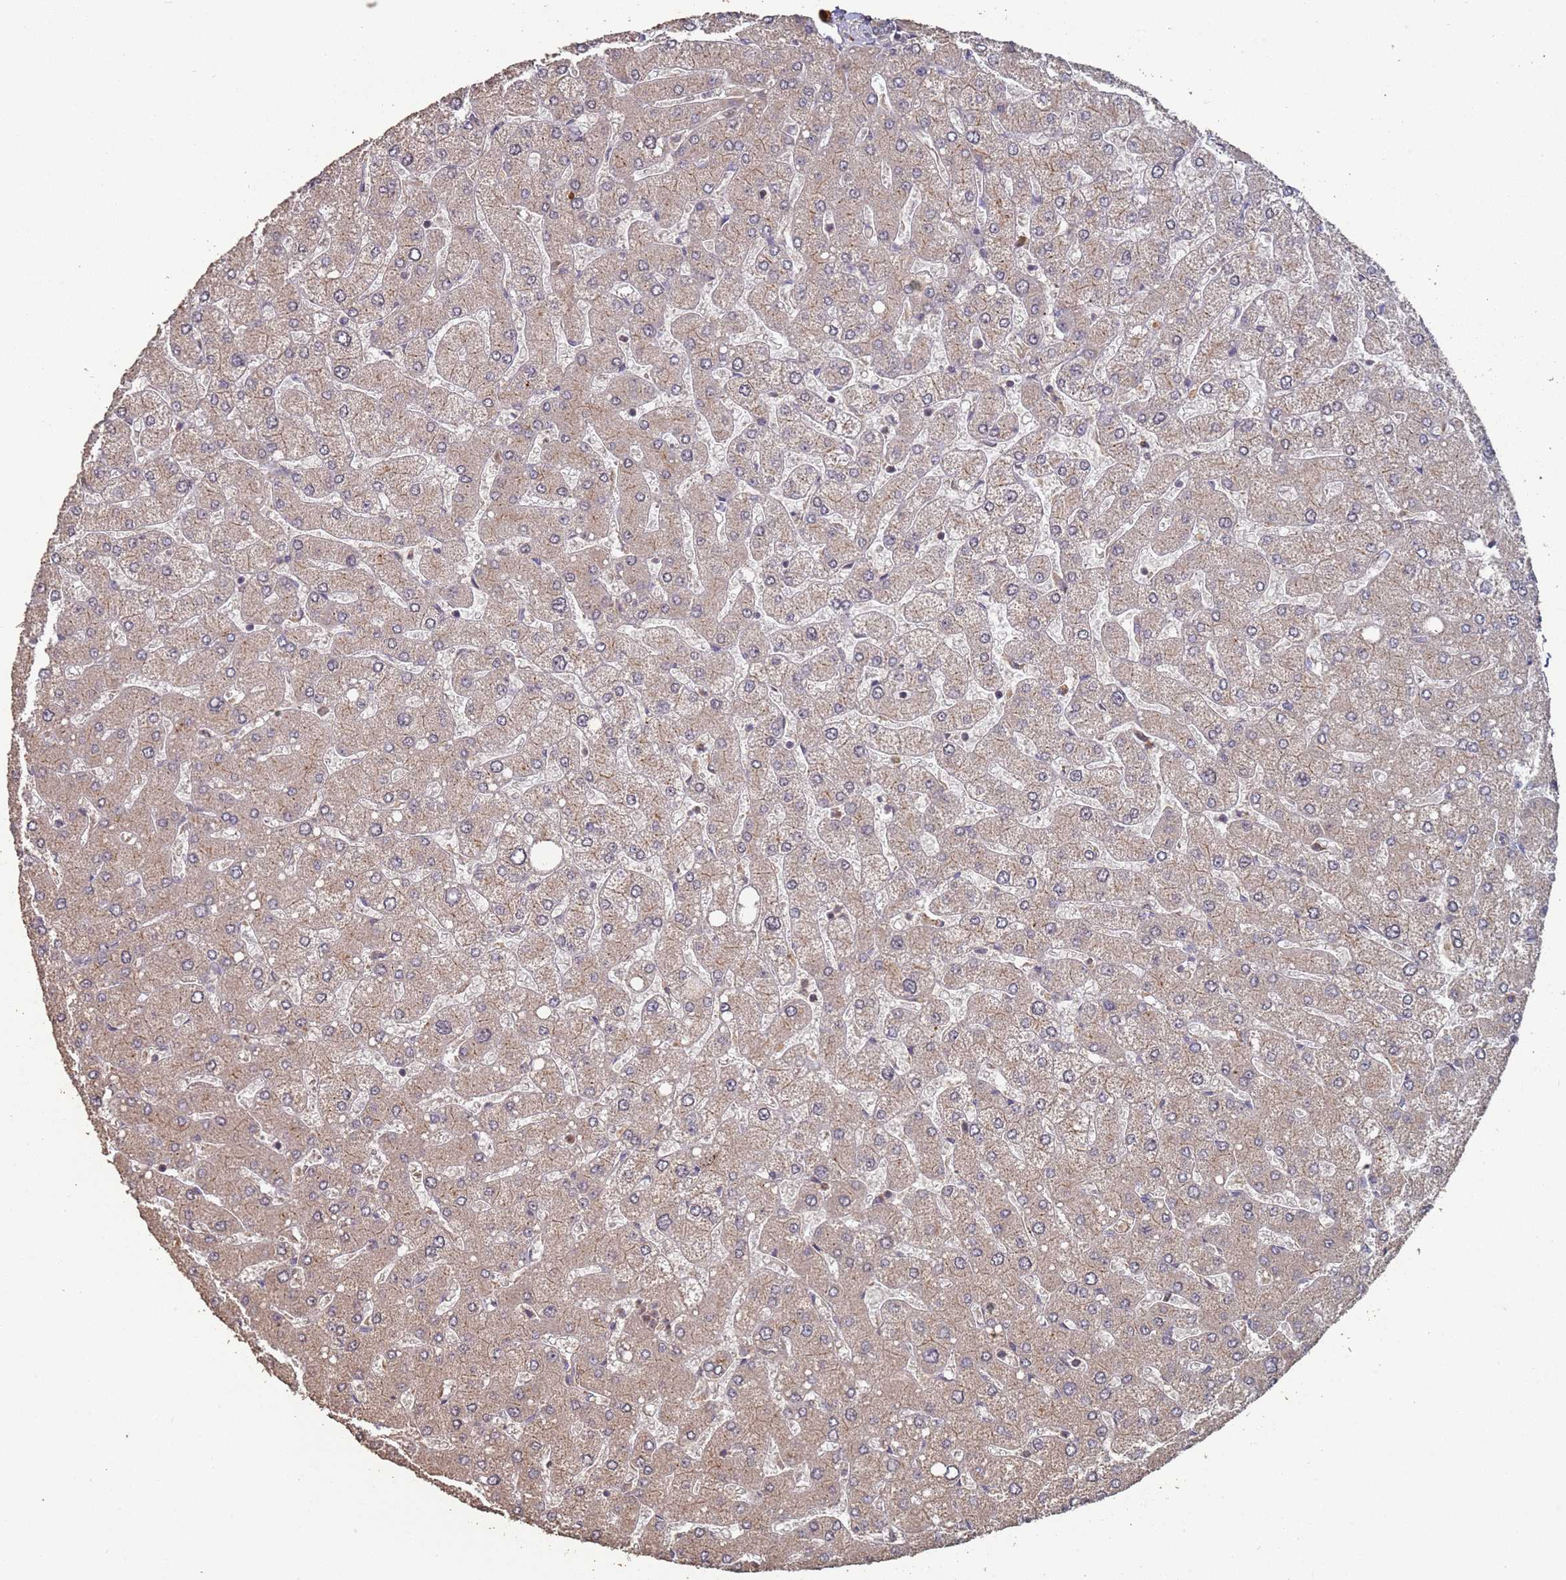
{"staining": {"intensity": "weak", "quantity": "<25%", "location": "cytoplasmic/membranous"}, "tissue": "liver", "cell_type": "Cholangiocytes", "image_type": "normal", "snomed": [{"axis": "morphology", "description": "Normal tissue, NOS"}, {"axis": "topography", "description": "Liver"}], "caption": "DAB immunohistochemical staining of unremarkable liver reveals no significant expression in cholangiocytes. (DAB (3,3'-diaminobenzidine) IHC, high magnification).", "gene": "FRAT1", "patient": {"sex": "male", "age": 55}}